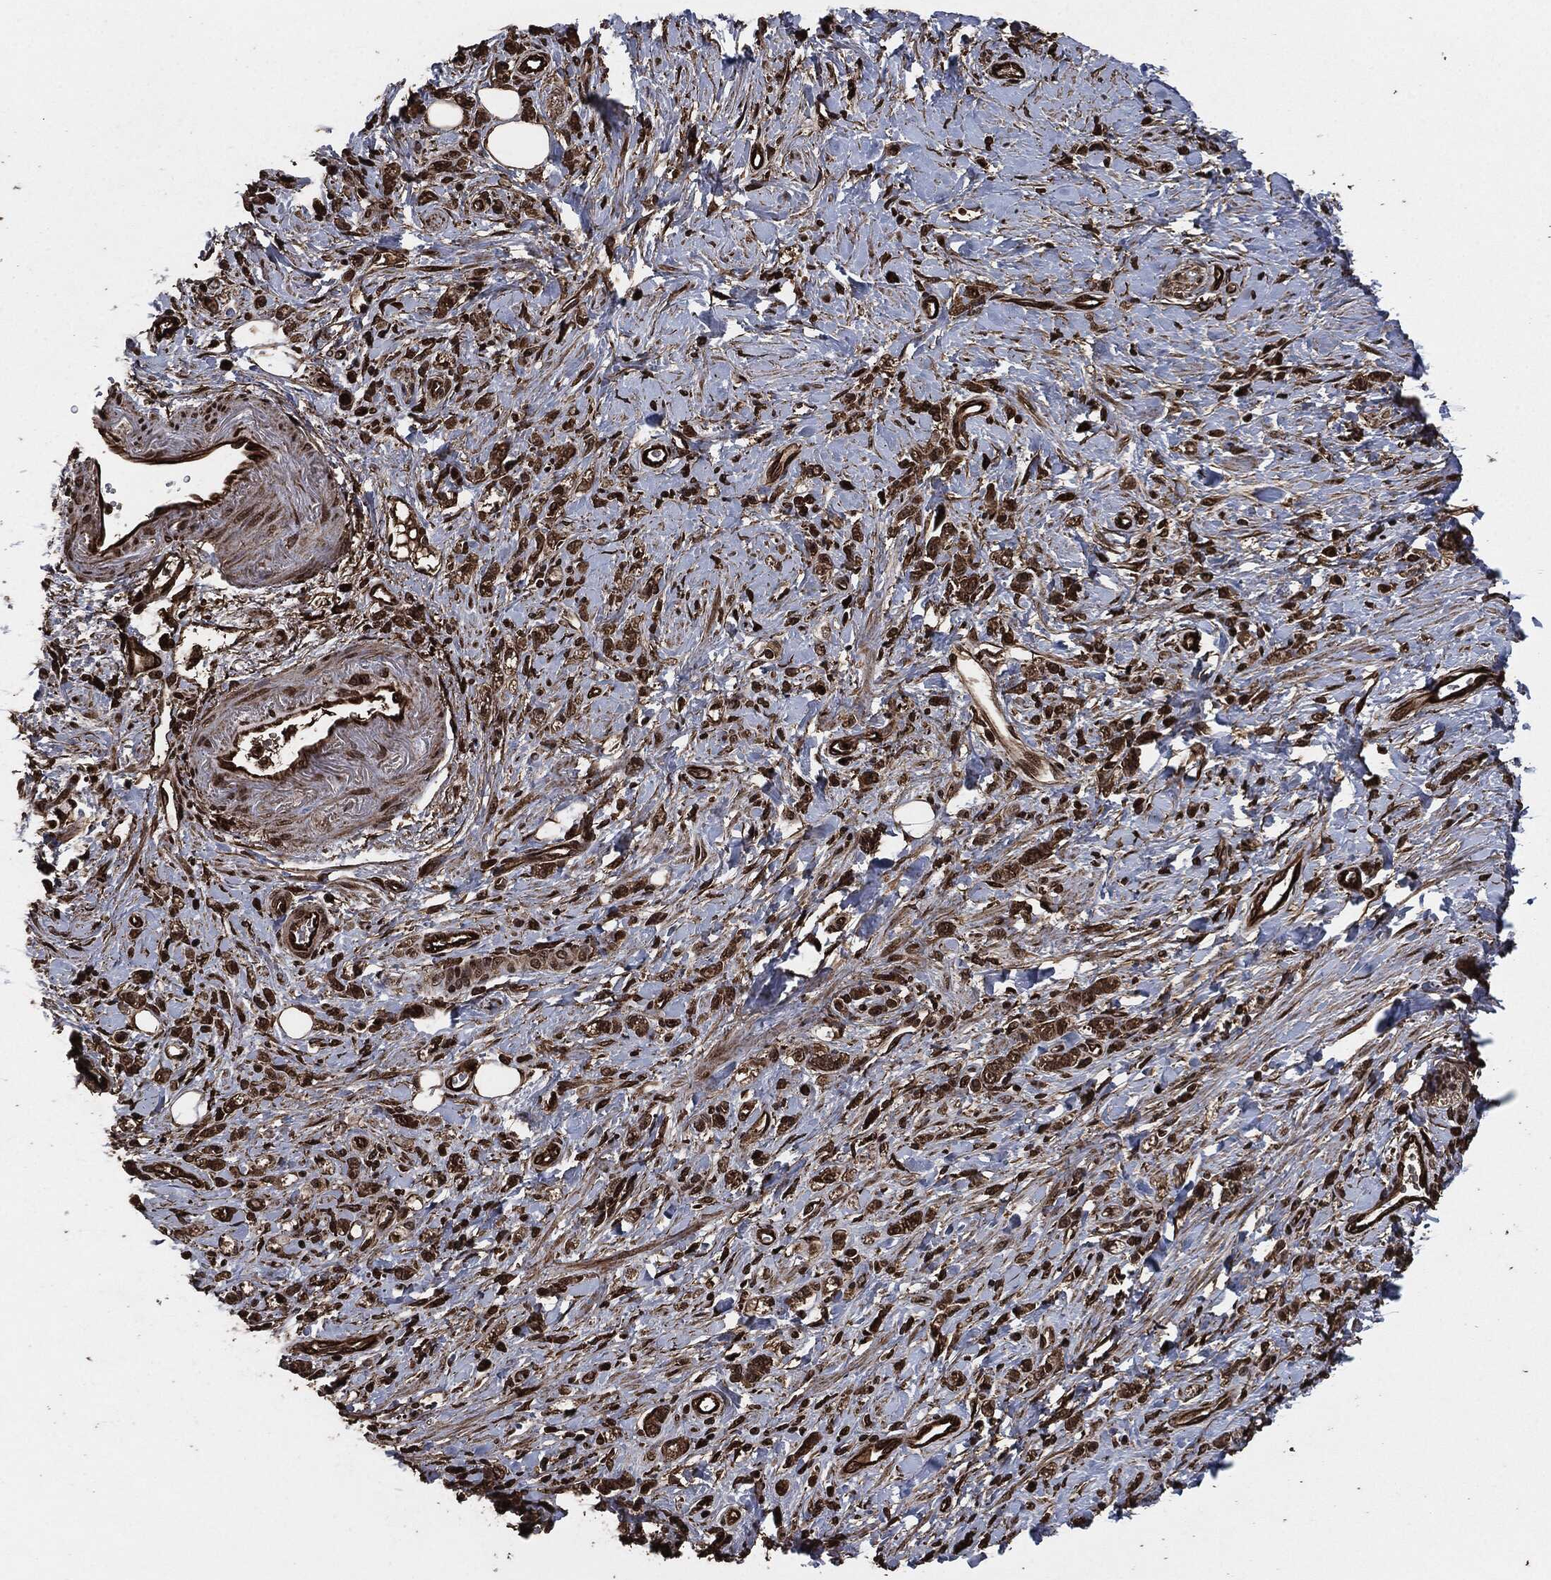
{"staining": {"intensity": "strong", "quantity": ">75%", "location": "cytoplasmic/membranous,nuclear"}, "tissue": "stomach cancer", "cell_type": "Tumor cells", "image_type": "cancer", "snomed": [{"axis": "morphology", "description": "Adenocarcinoma, NOS"}, {"axis": "topography", "description": "Stomach"}], "caption": "Stomach cancer stained with DAB (3,3'-diaminobenzidine) immunohistochemistry displays high levels of strong cytoplasmic/membranous and nuclear staining in about >75% of tumor cells. The protein is stained brown, and the nuclei are stained in blue (DAB (3,3'-diaminobenzidine) IHC with brightfield microscopy, high magnification).", "gene": "EGFR", "patient": {"sex": "male", "age": 77}}